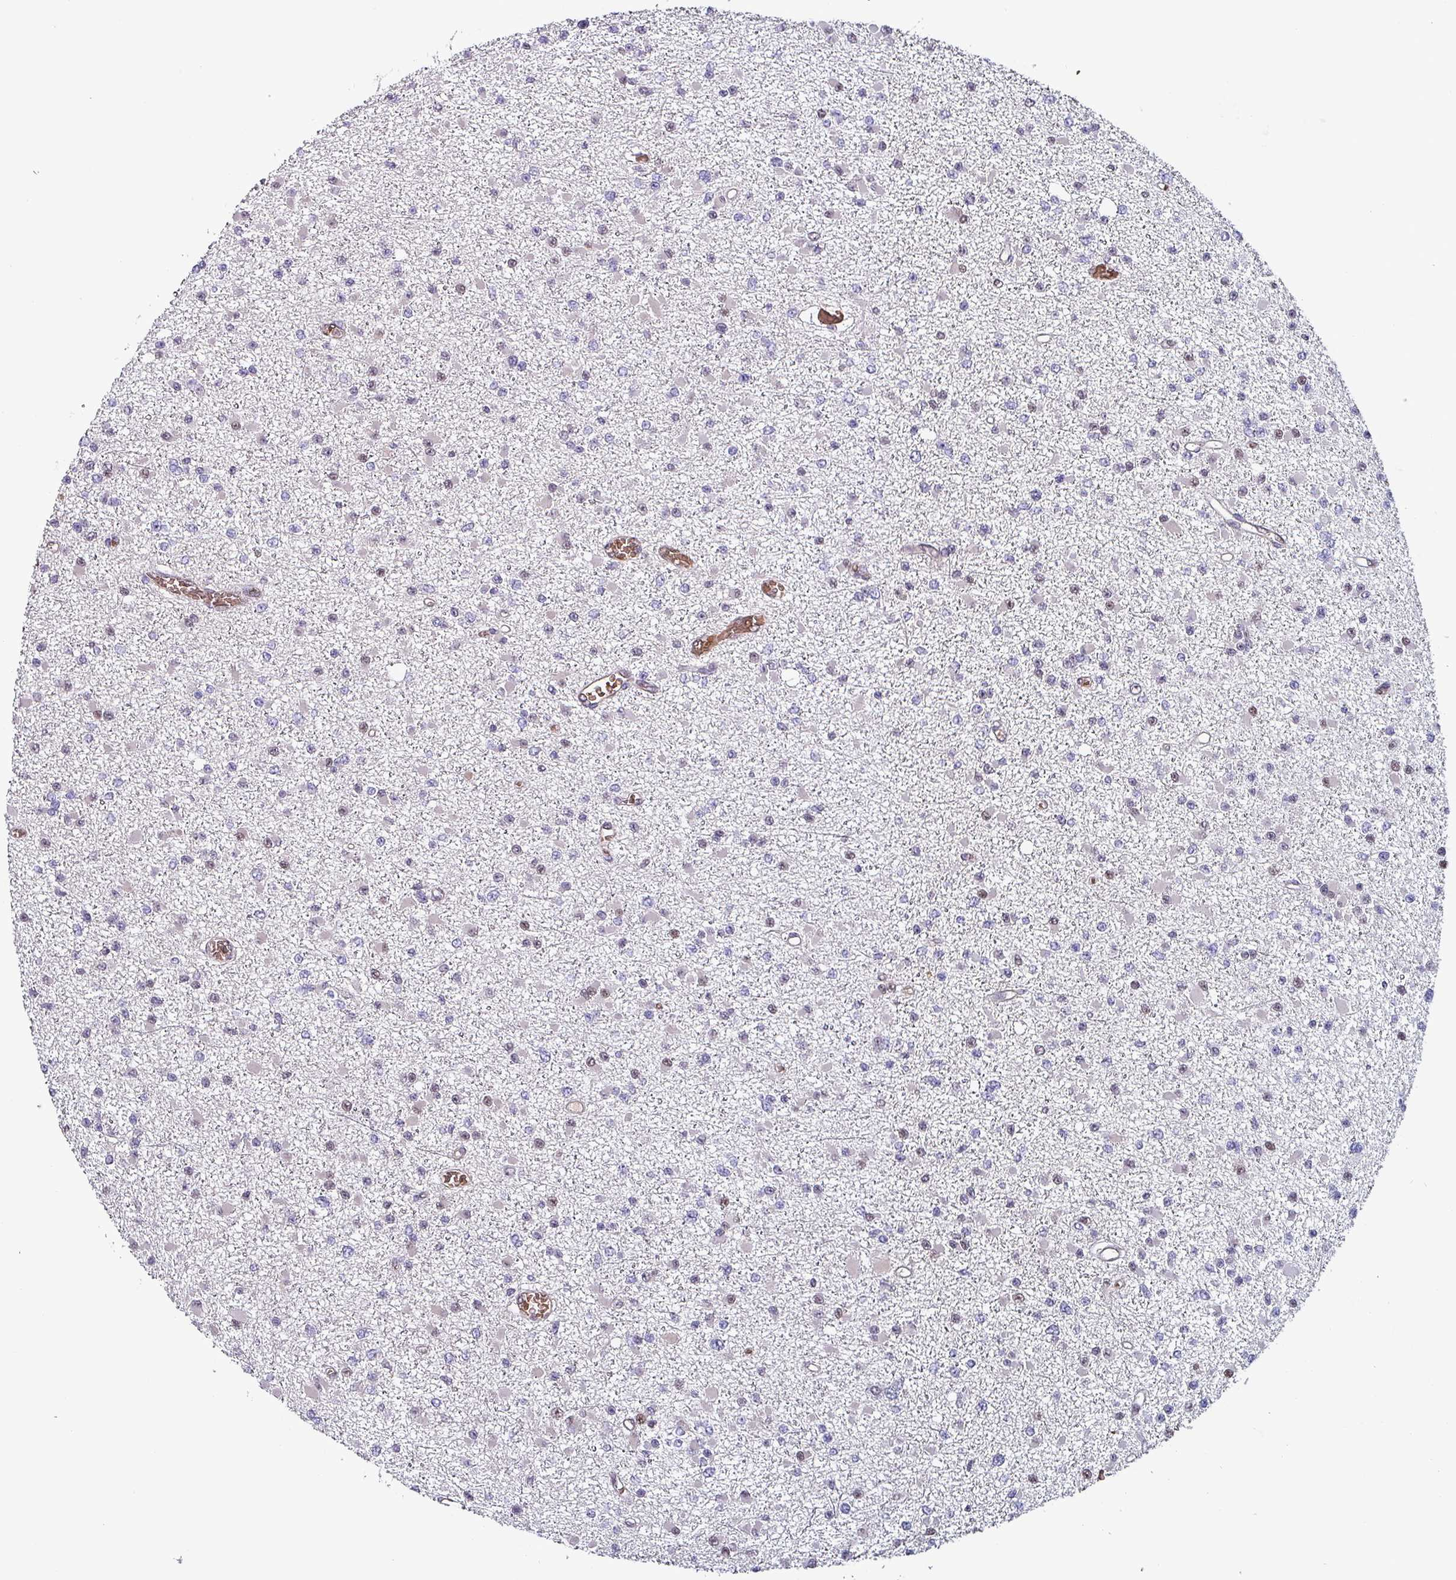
{"staining": {"intensity": "weak", "quantity": "<25%", "location": "nuclear"}, "tissue": "glioma", "cell_type": "Tumor cells", "image_type": "cancer", "snomed": [{"axis": "morphology", "description": "Glioma, malignant, Low grade"}, {"axis": "topography", "description": "Brain"}], "caption": "Human glioma stained for a protein using IHC reveals no expression in tumor cells.", "gene": "PSMB8", "patient": {"sex": "female", "age": 22}}